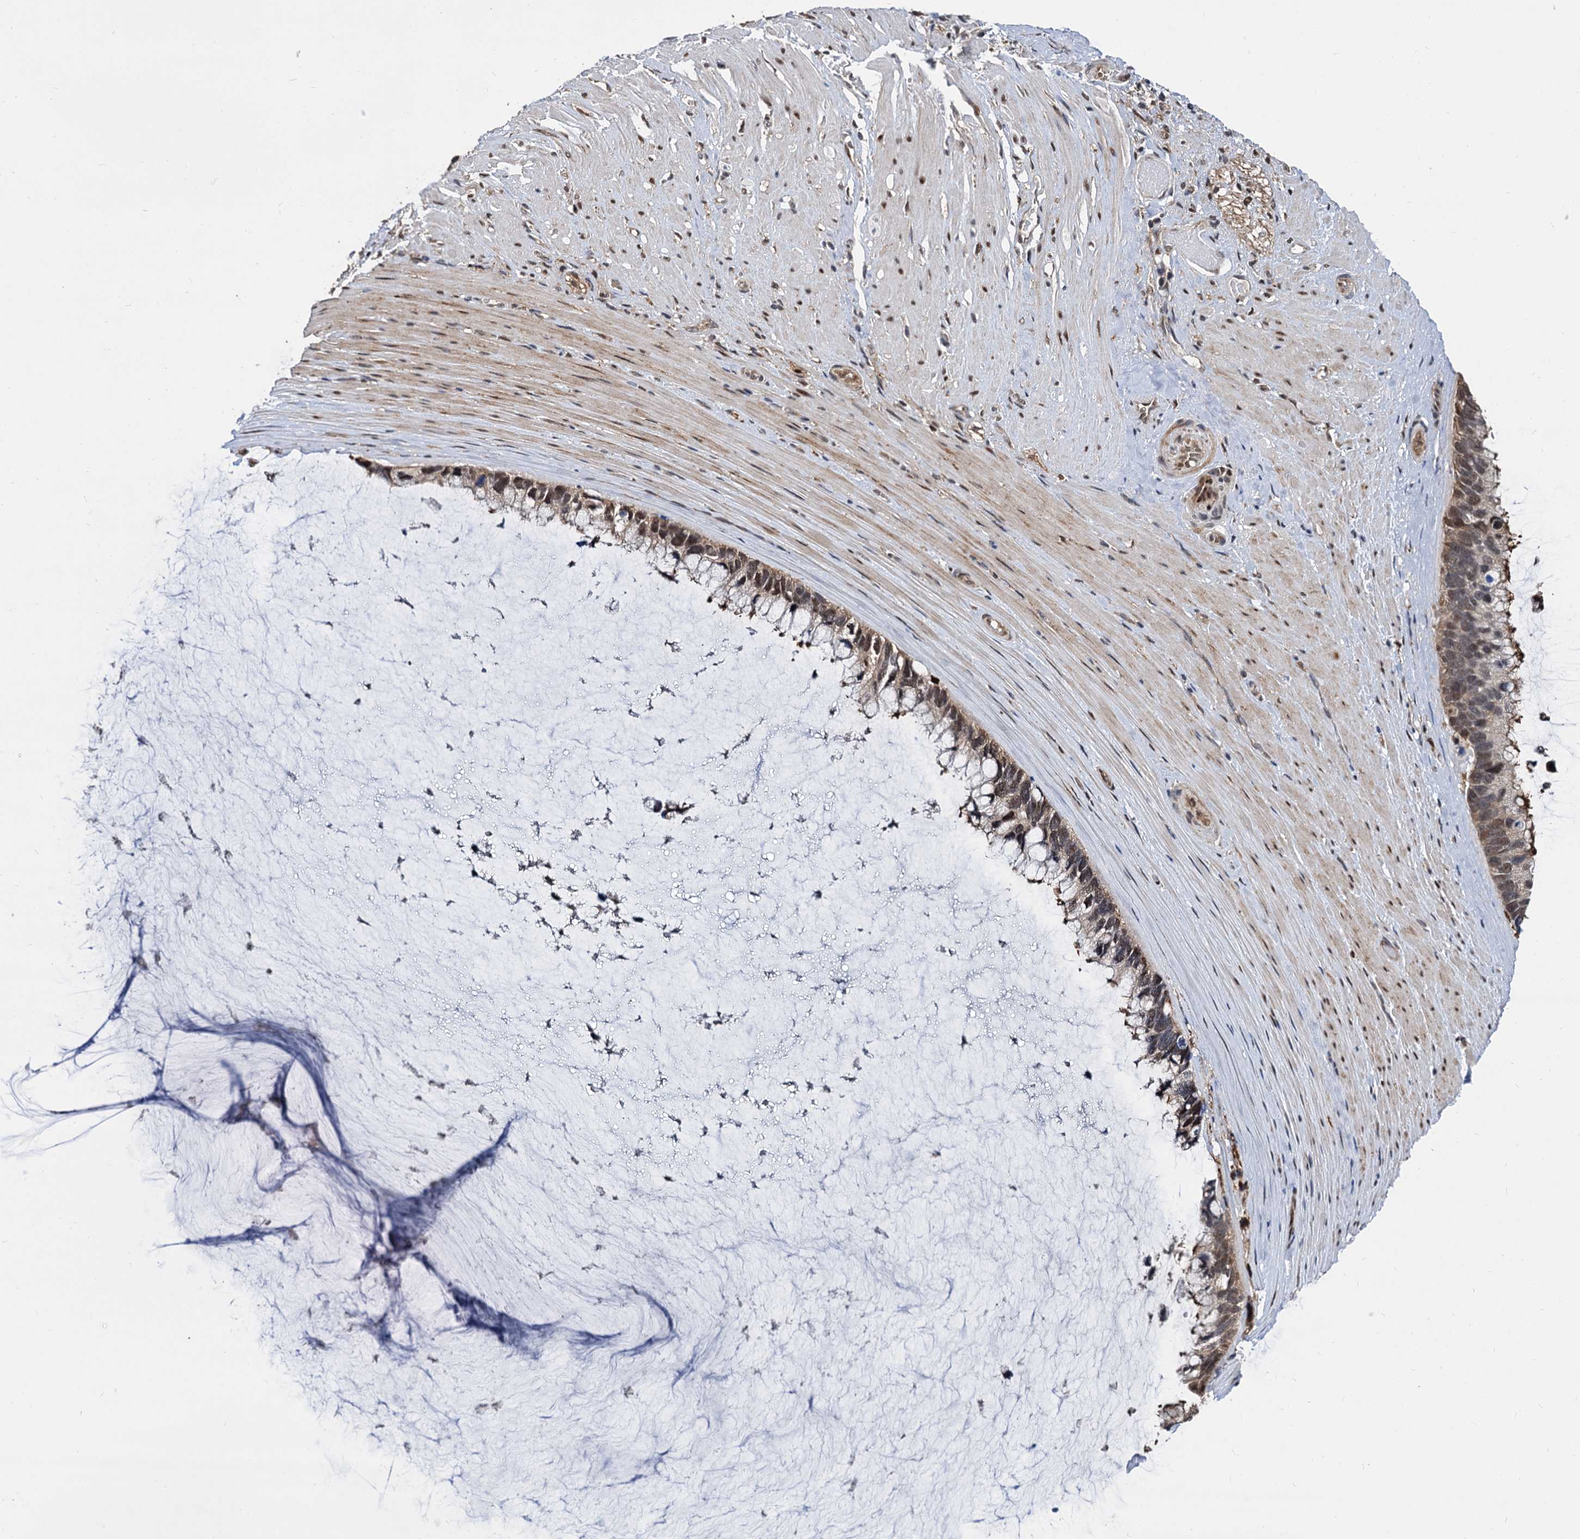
{"staining": {"intensity": "moderate", "quantity": ">75%", "location": "nuclear"}, "tissue": "ovarian cancer", "cell_type": "Tumor cells", "image_type": "cancer", "snomed": [{"axis": "morphology", "description": "Cystadenocarcinoma, mucinous, NOS"}, {"axis": "topography", "description": "Ovary"}], "caption": "Ovarian mucinous cystadenocarcinoma stained for a protein (brown) exhibits moderate nuclear positive expression in about >75% of tumor cells.", "gene": "PSMD4", "patient": {"sex": "female", "age": 39}}